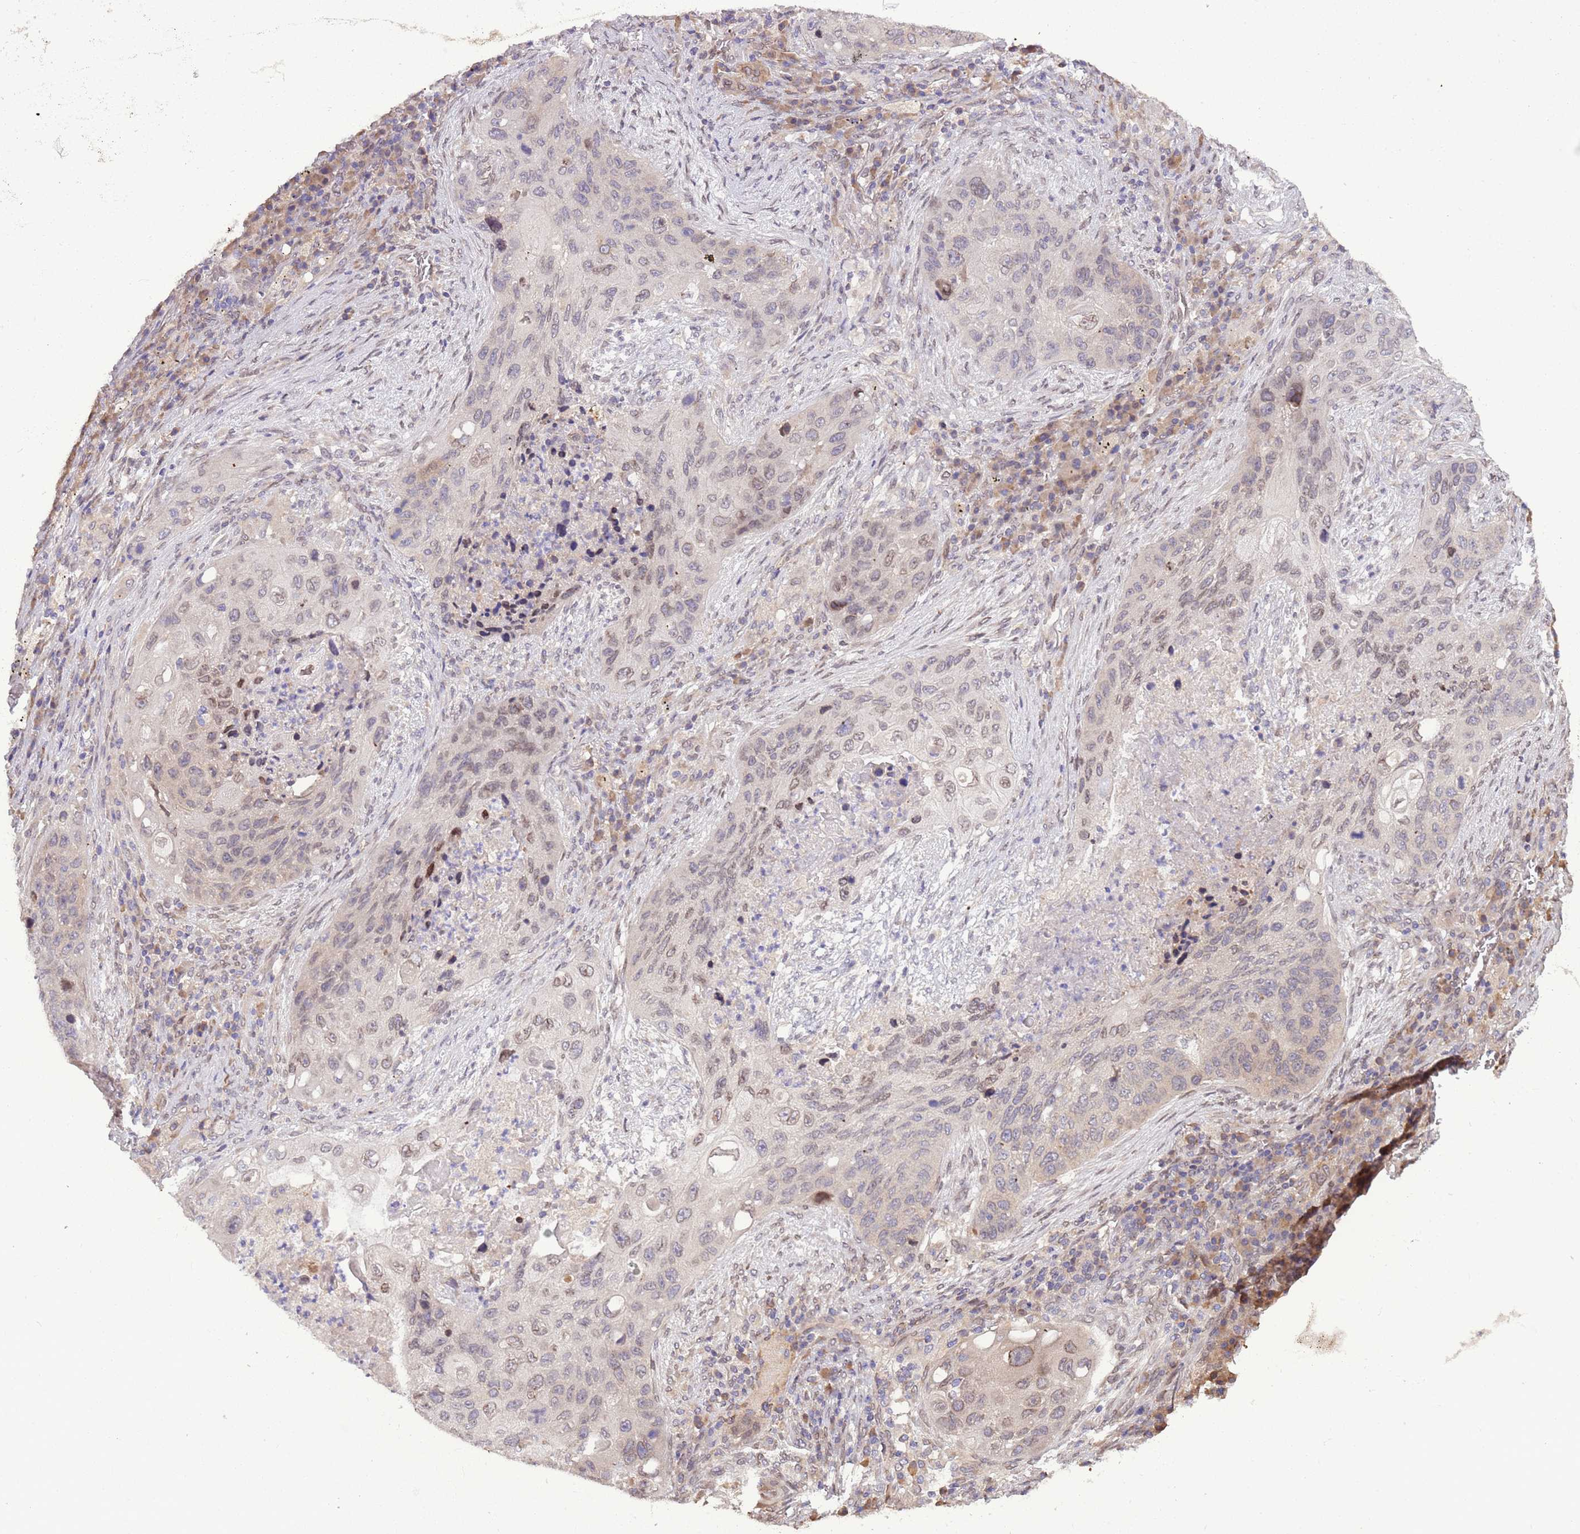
{"staining": {"intensity": "weak", "quantity": "<25%", "location": "nuclear"}, "tissue": "lung cancer", "cell_type": "Tumor cells", "image_type": "cancer", "snomed": [{"axis": "morphology", "description": "Squamous cell carcinoma, NOS"}, {"axis": "topography", "description": "Lung"}], "caption": "The immunohistochemistry histopathology image has no significant positivity in tumor cells of squamous cell carcinoma (lung) tissue. (Brightfield microscopy of DAB immunohistochemistry (IHC) at high magnification).", "gene": "ZNF665", "patient": {"sex": "female", "age": 63}}